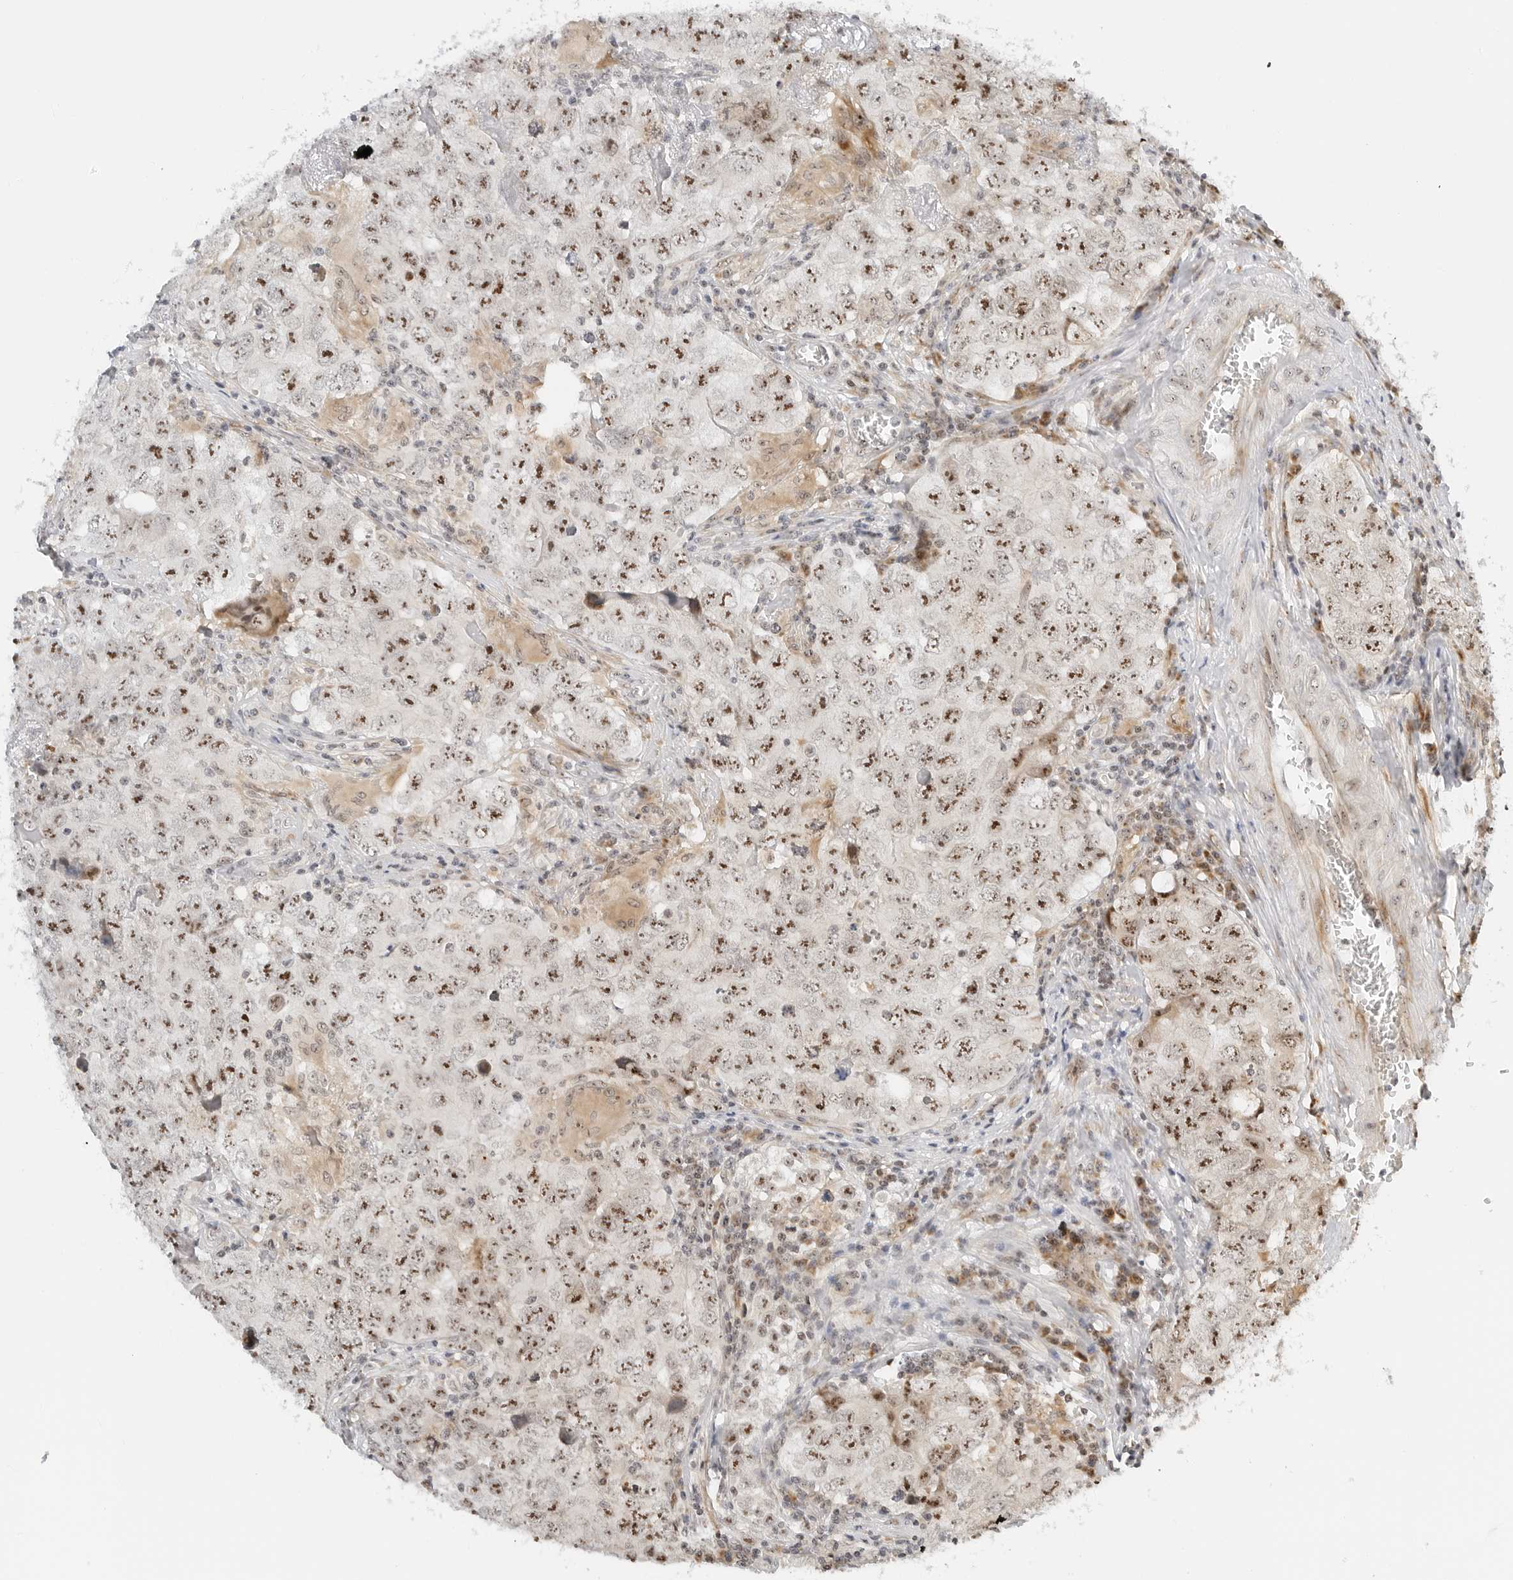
{"staining": {"intensity": "moderate", "quantity": ">75%", "location": "nuclear"}, "tissue": "testis cancer", "cell_type": "Tumor cells", "image_type": "cancer", "snomed": [{"axis": "morphology", "description": "Seminoma, NOS"}, {"axis": "morphology", "description": "Carcinoma, Embryonal, NOS"}, {"axis": "topography", "description": "Testis"}], "caption": "Embryonal carcinoma (testis) was stained to show a protein in brown. There is medium levels of moderate nuclear expression in approximately >75% of tumor cells.", "gene": "RIMKLA", "patient": {"sex": "male", "age": 43}}